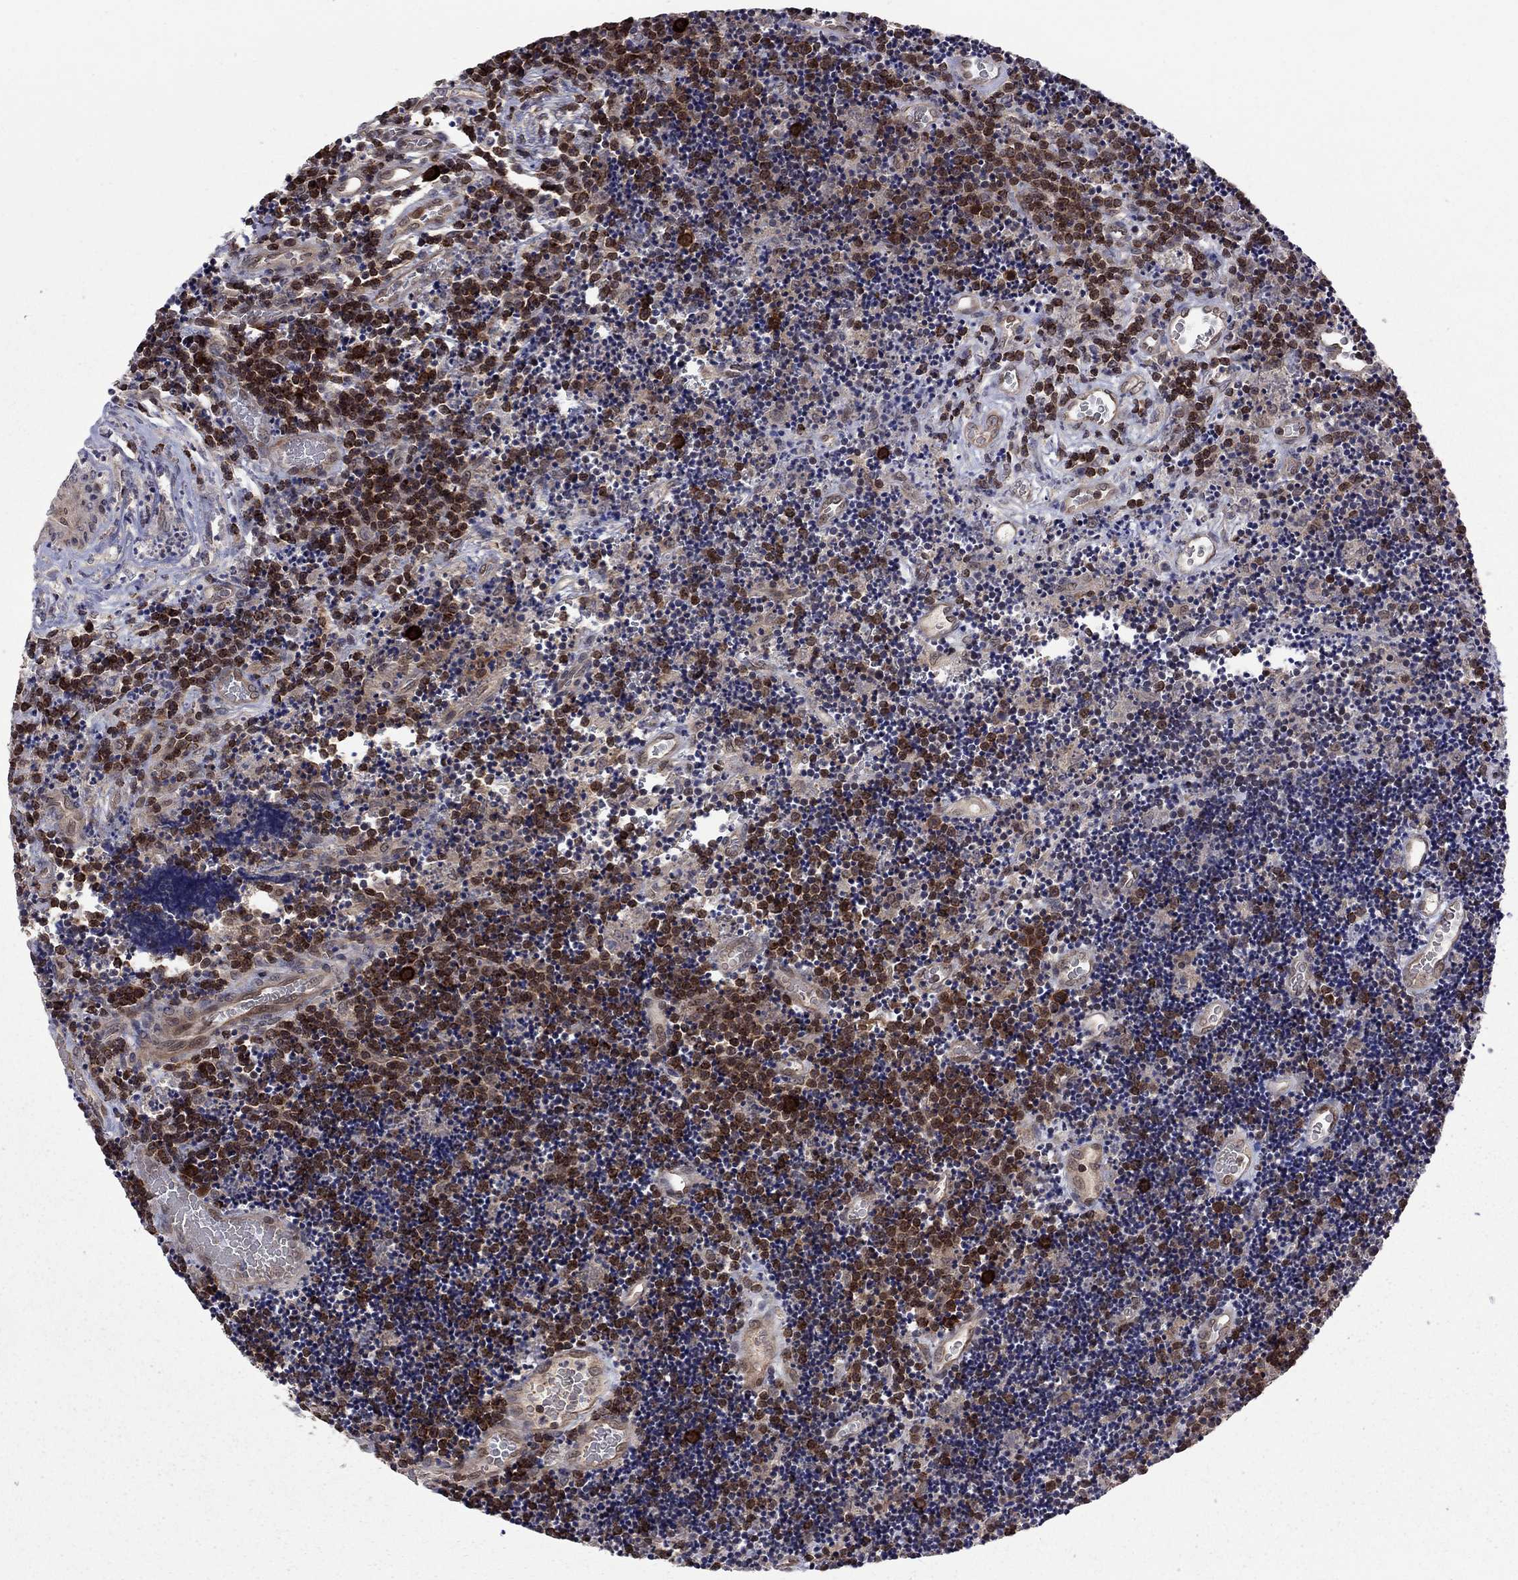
{"staining": {"intensity": "strong", "quantity": ">75%", "location": "cytoplasmic/membranous"}, "tissue": "lymphoma", "cell_type": "Tumor cells", "image_type": "cancer", "snomed": [{"axis": "morphology", "description": "Malignant lymphoma, non-Hodgkin's type, Low grade"}, {"axis": "topography", "description": "Brain"}], "caption": "A histopathology image showing strong cytoplasmic/membranous positivity in approximately >75% of tumor cells in malignant lymphoma, non-Hodgkin's type (low-grade), as visualized by brown immunohistochemical staining.", "gene": "GPAA1", "patient": {"sex": "female", "age": 66}}